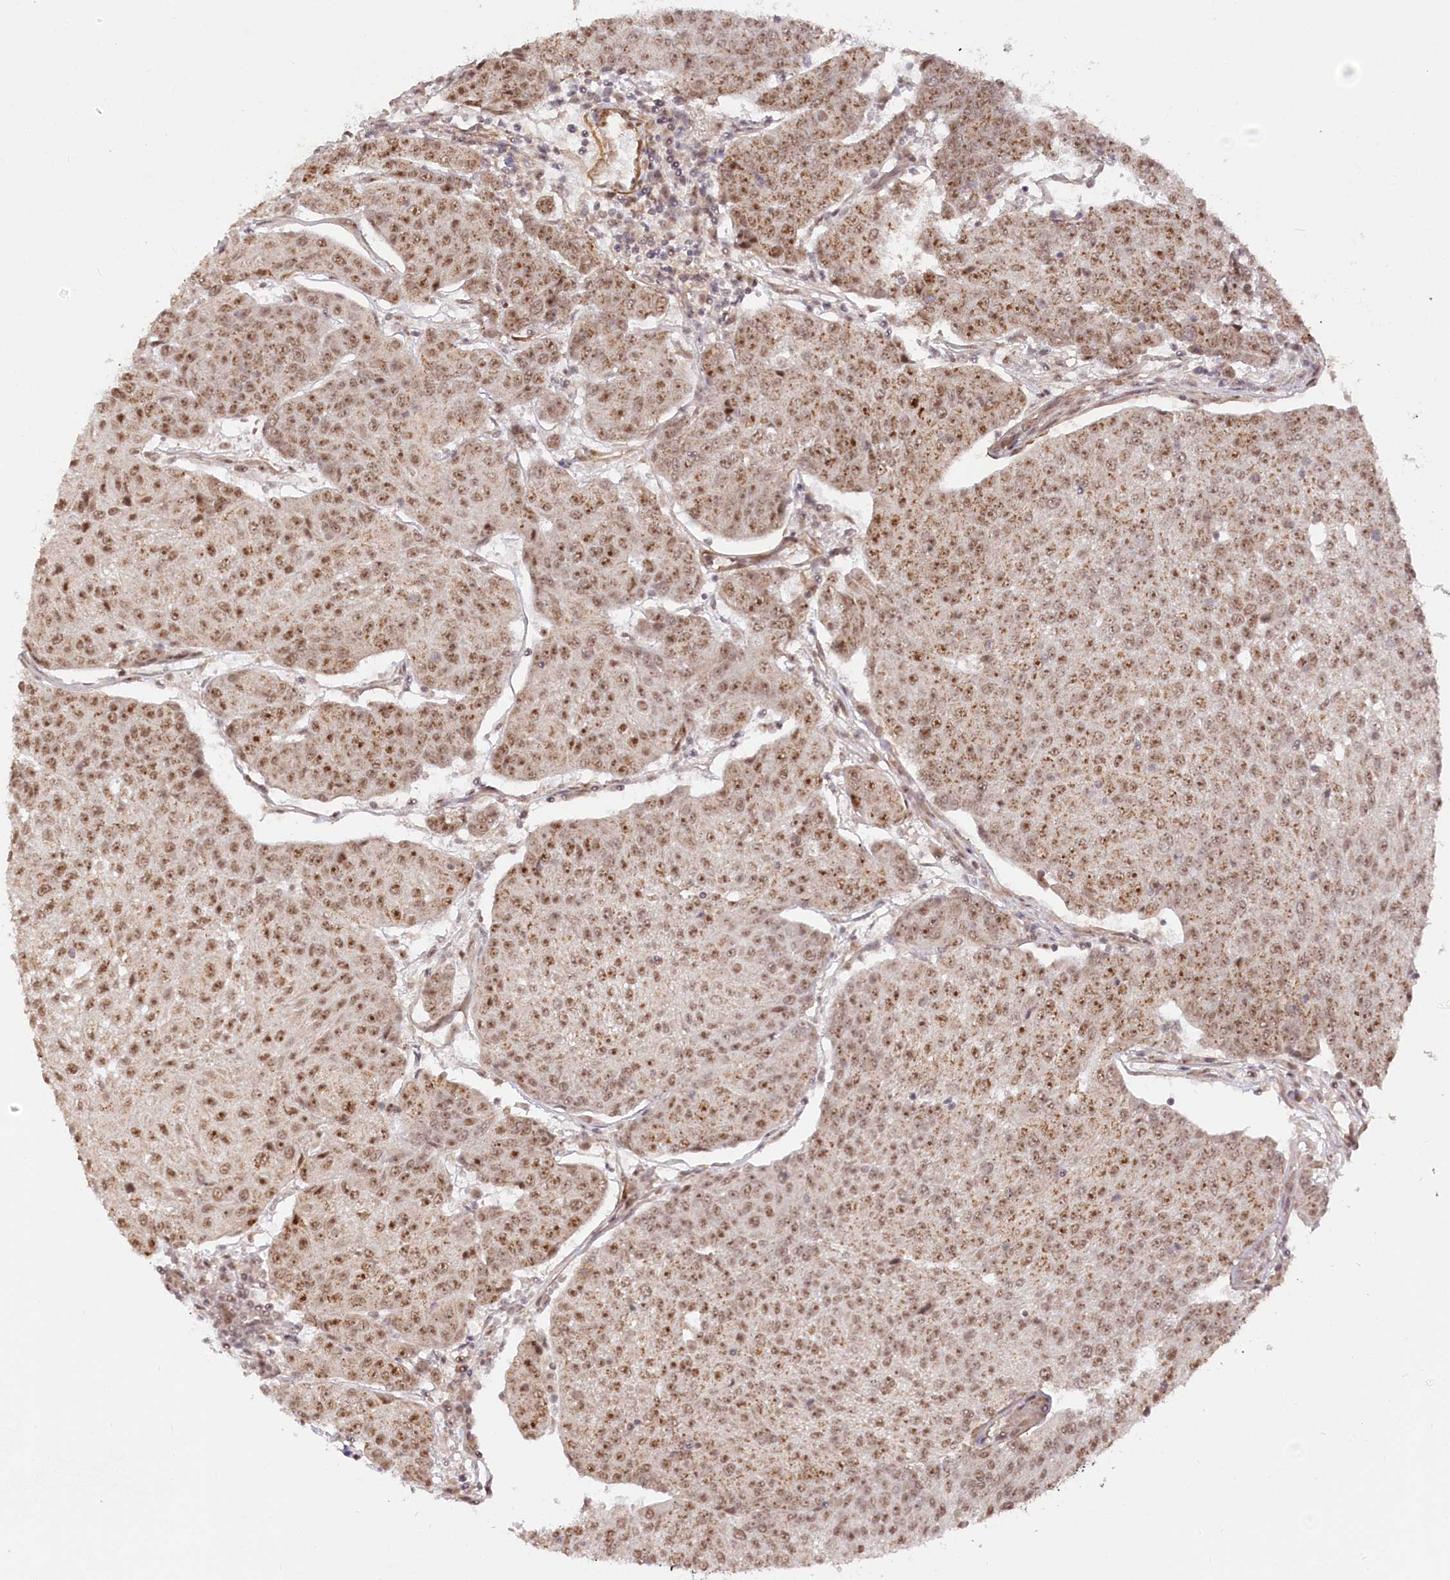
{"staining": {"intensity": "moderate", "quantity": ">75%", "location": "nuclear"}, "tissue": "urothelial cancer", "cell_type": "Tumor cells", "image_type": "cancer", "snomed": [{"axis": "morphology", "description": "Urothelial carcinoma, High grade"}, {"axis": "topography", "description": "Urinary bladder"}], "caption": "Urothelial cancer was stained to show a protein in brown. There is medium levels of moderate nuclear positivity in approximately >75% of tumor cells.", "gene": "GNL3L", "patient": {"sex": "female", "age": 85}}